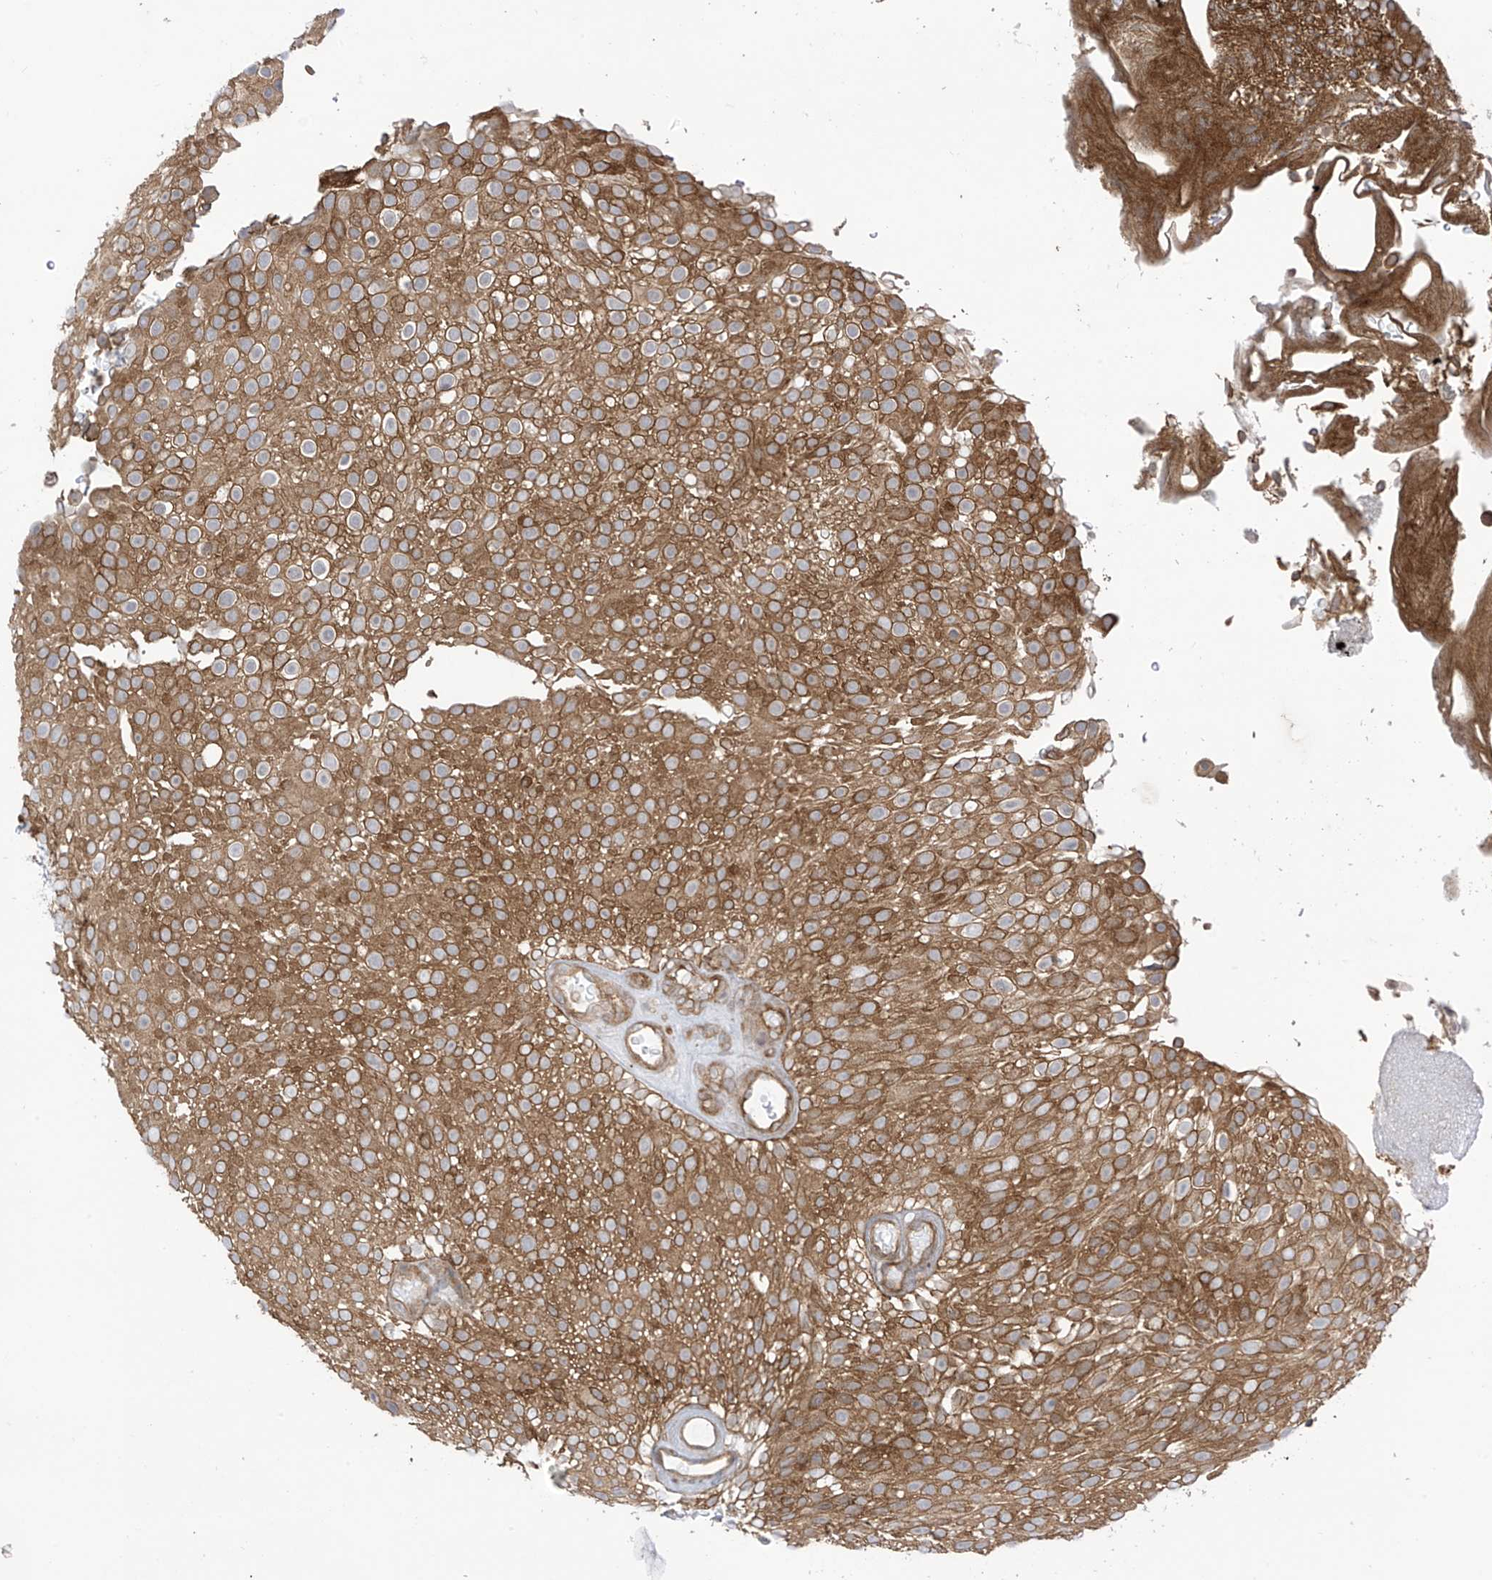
{"staining": {"intensity": "moderate", "quantity": ">75%", "location": "cytoplasmic/membranous"}, "tissue": "urothelial cancer", "cell_type": "Tumor cells", "image_type": "cancer", "snomed": [{"axis": "morphology", "description": "Urothelial carcinoma, Low grade"}, {"axis": "topography", "description": "Urinary bladder"}], "caption": "Moderate cytoplasmic/membranous protein staining is present in approximately >75% of tumor cells in urothelial cancer.", "gene": "REPS1", "patient": {"sex": "male", "age": 78}}